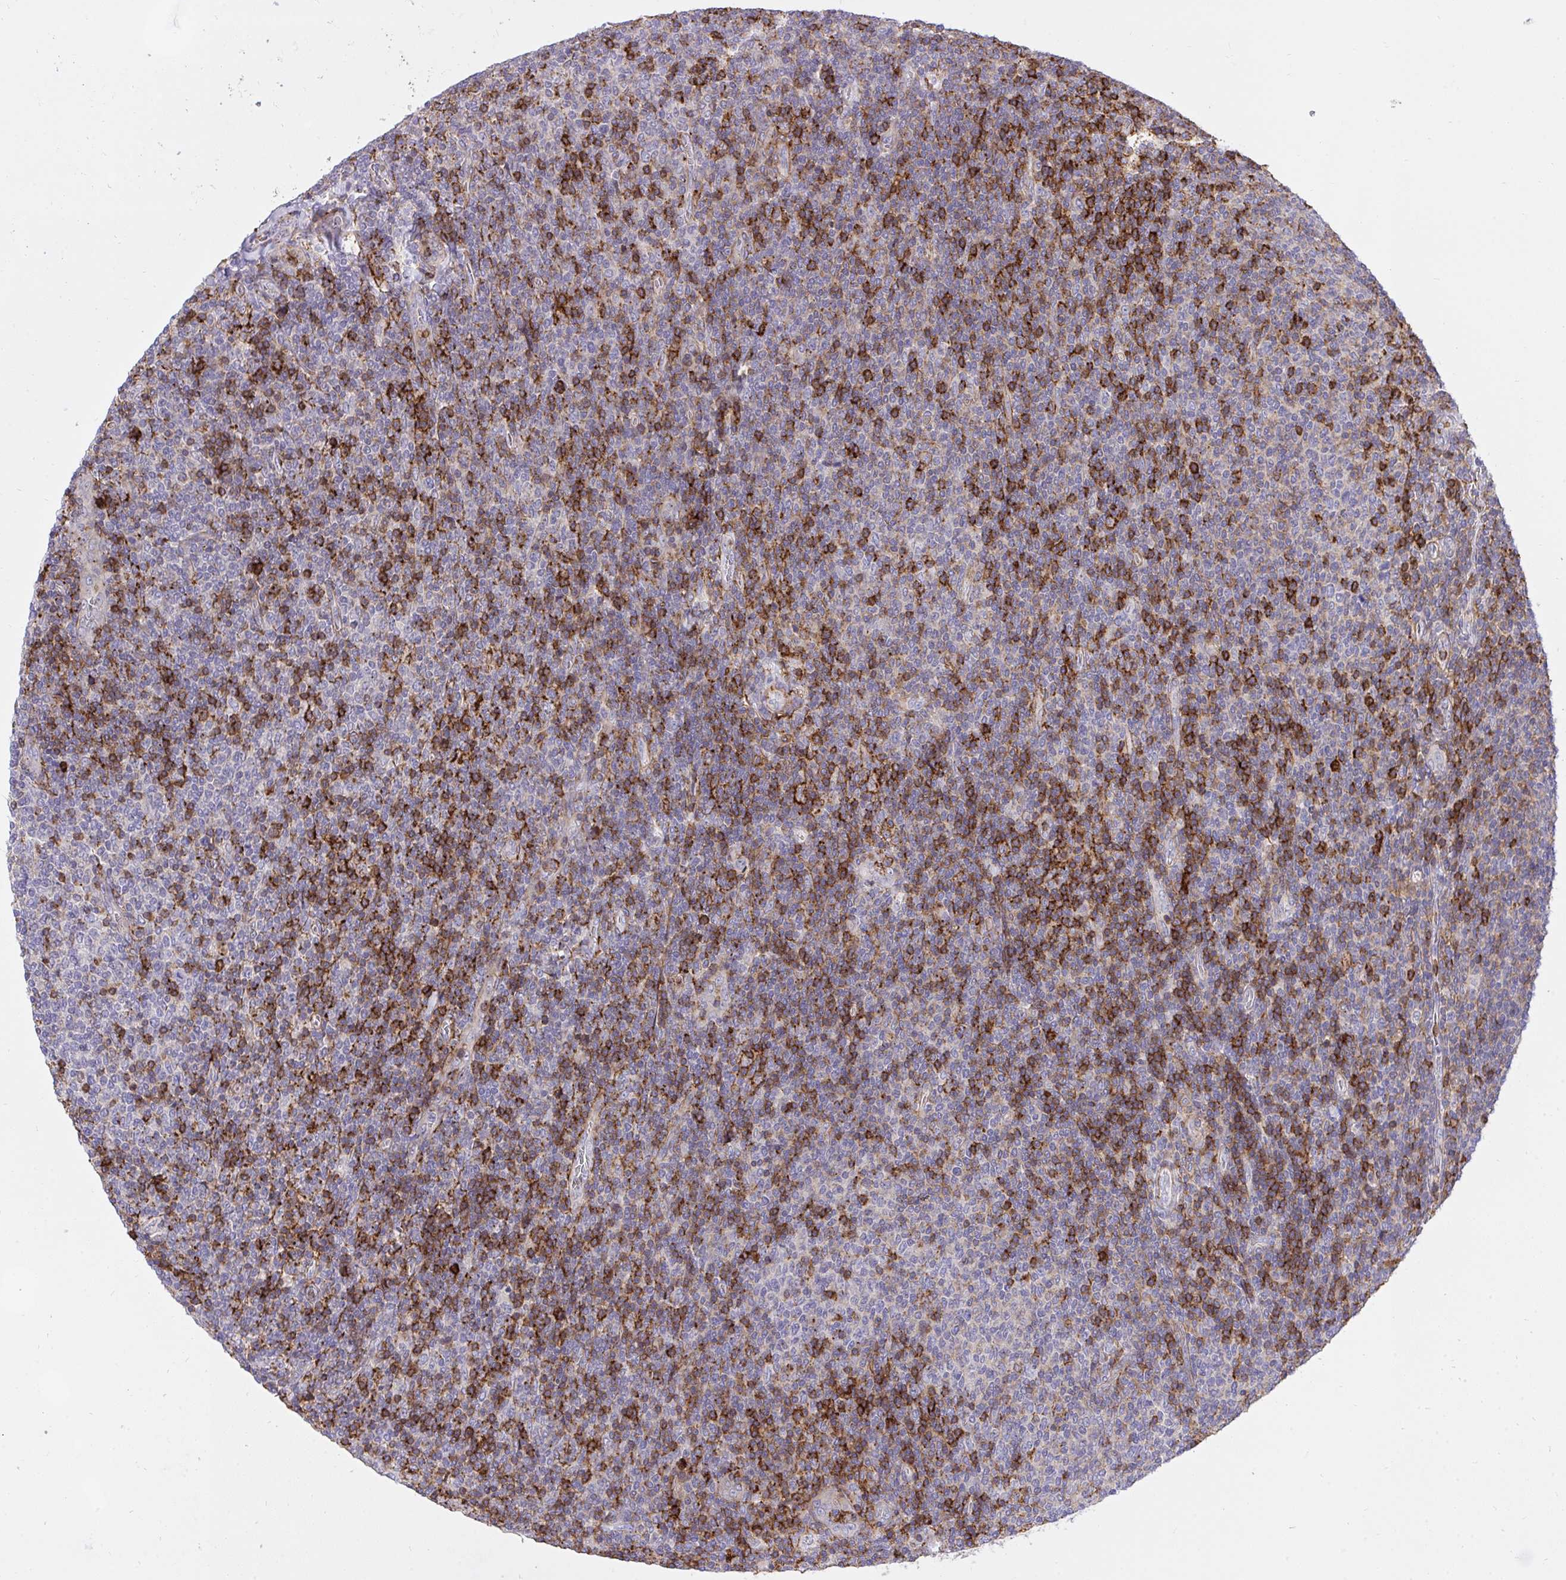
{"staining": {"intensity": "strong", "quantity": "25%-75%", "location": "cytoplasmic/membranous"}, "tissue": "lymphoma", "cell_type": "Tumor cells", "image_type": "cancer", "snomed": [{"axis": "morphology", "description": "Malignant lymphoma, non-Hodgkin's type, Low grade"}, {"axis": "topography", "description": "Lymph node"}], "caption": "Brown immunohistochemical staining in lymphoma reveals strong cytoplasmic/membranous positivity in approximately 25%-75% of tumor cells. Nuclei are stained in blue.", "gene": "ERI1", "patient": {"sex": "male", "age": 52}}